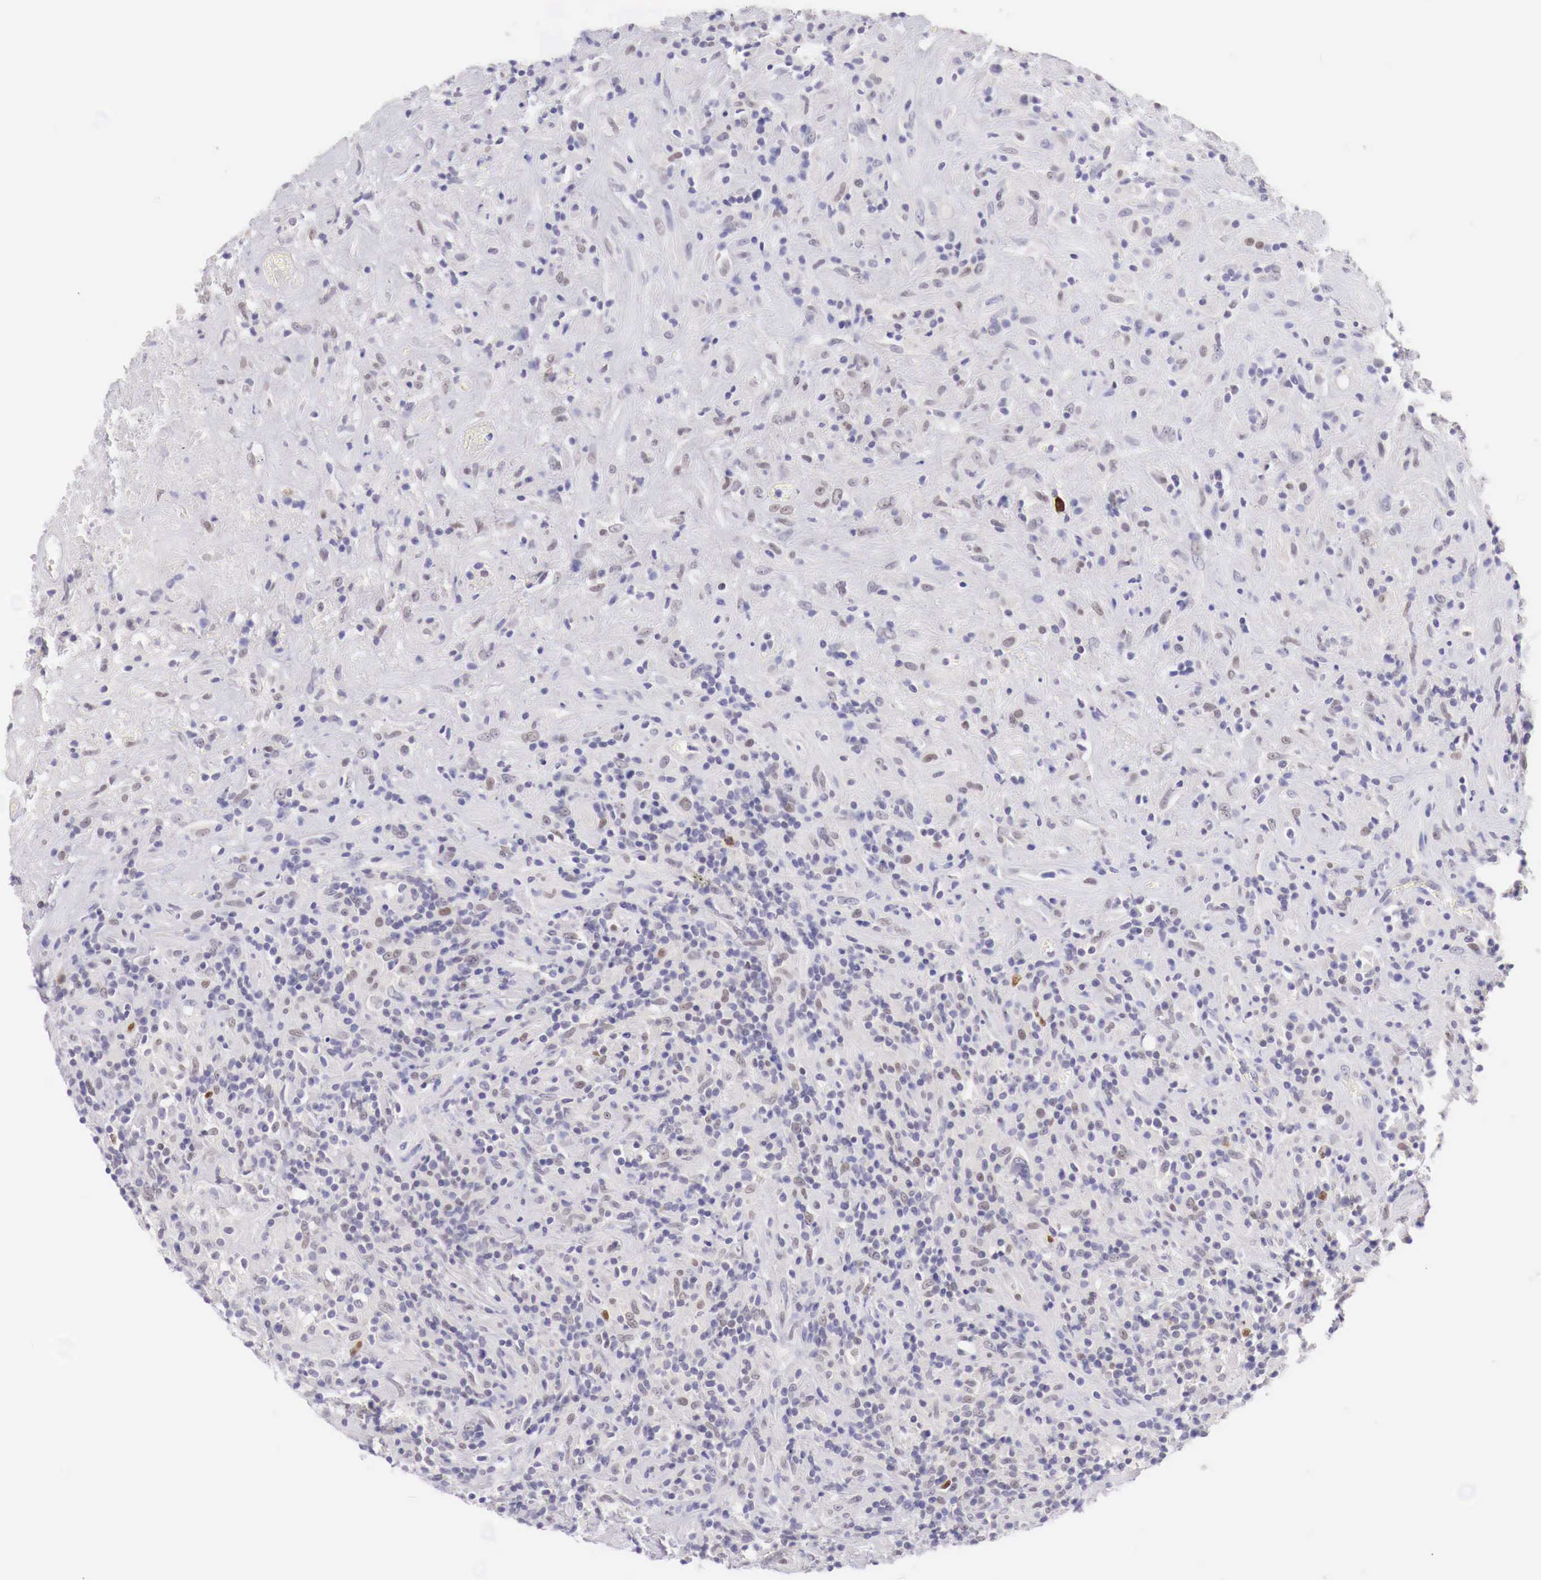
{"staining": {"intensity": "negative", "quantity": "none", "location": "none"}, "tissue": "lymphoma", "cell_type": "Tumor cells", "image_type": "cancer", "snomed": [{"axis": "morphology", "description": "Hodgkin's disease, NOS"}, {"axis": "topography", "description": "Lymph node"}], "caption": "A micrograph of human Hodgkin's disease is negative for staining in tumor cells.", "gene": "BCL6", "patient": {"sex": "male", "age": 46}}